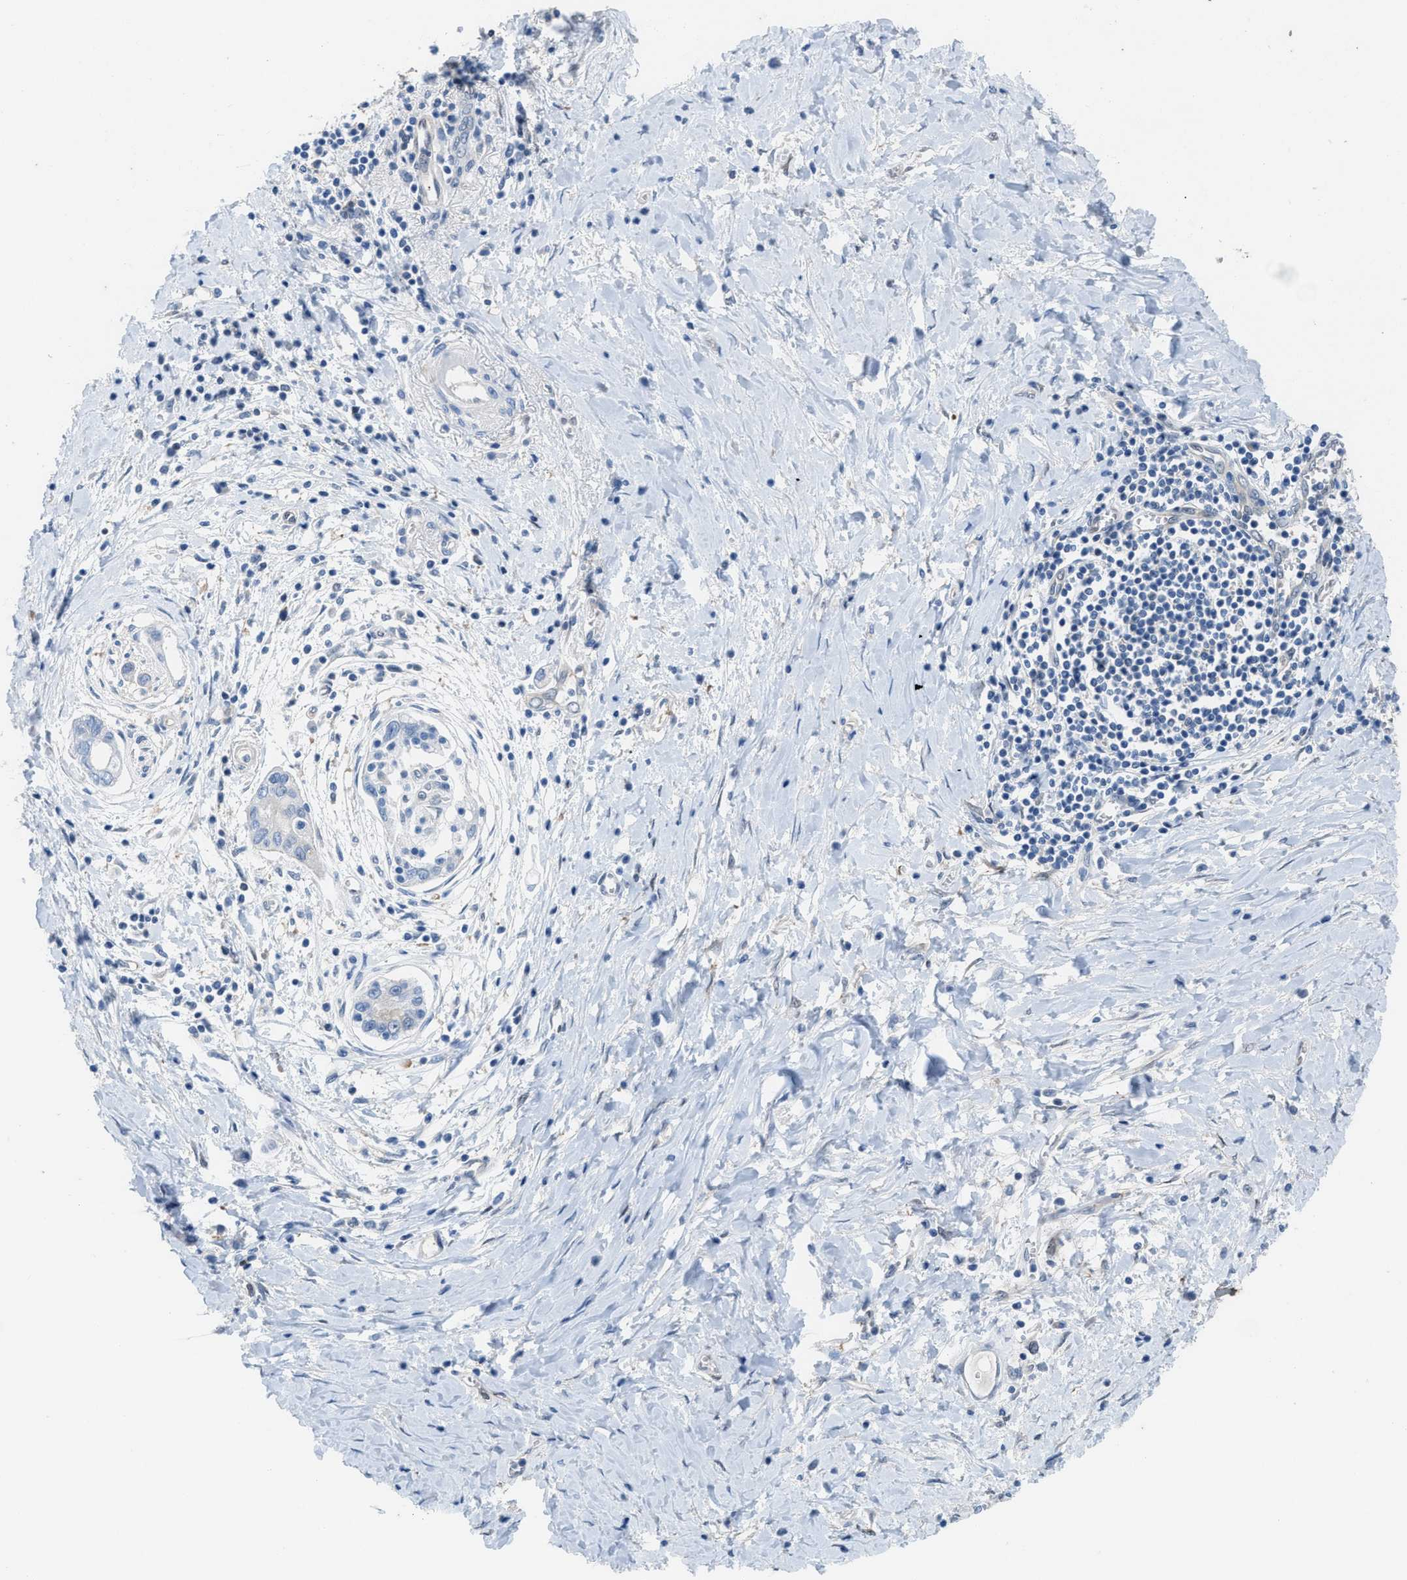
{"staining": {"intensity": "weak", "quantity": "<25%", "location": "cytoplasmic/membranous"}, "tissue": "pancreatic cancer", "cell_type": "Tumor cells", "image_type": "cancer", "snomed": [{"axis": "morphology", "description": "Adenocarcinoma, NOS"}, {"axis": "topography", "description": "Pancreas"}], "caption": "This is an immunohistochemistry (IHC) micrograph of human pancreatic adenocarcinoma. There is no expression in tumor cells.", "gene": "NUDT5", "patient": {"sex": "male", "age": 59}}